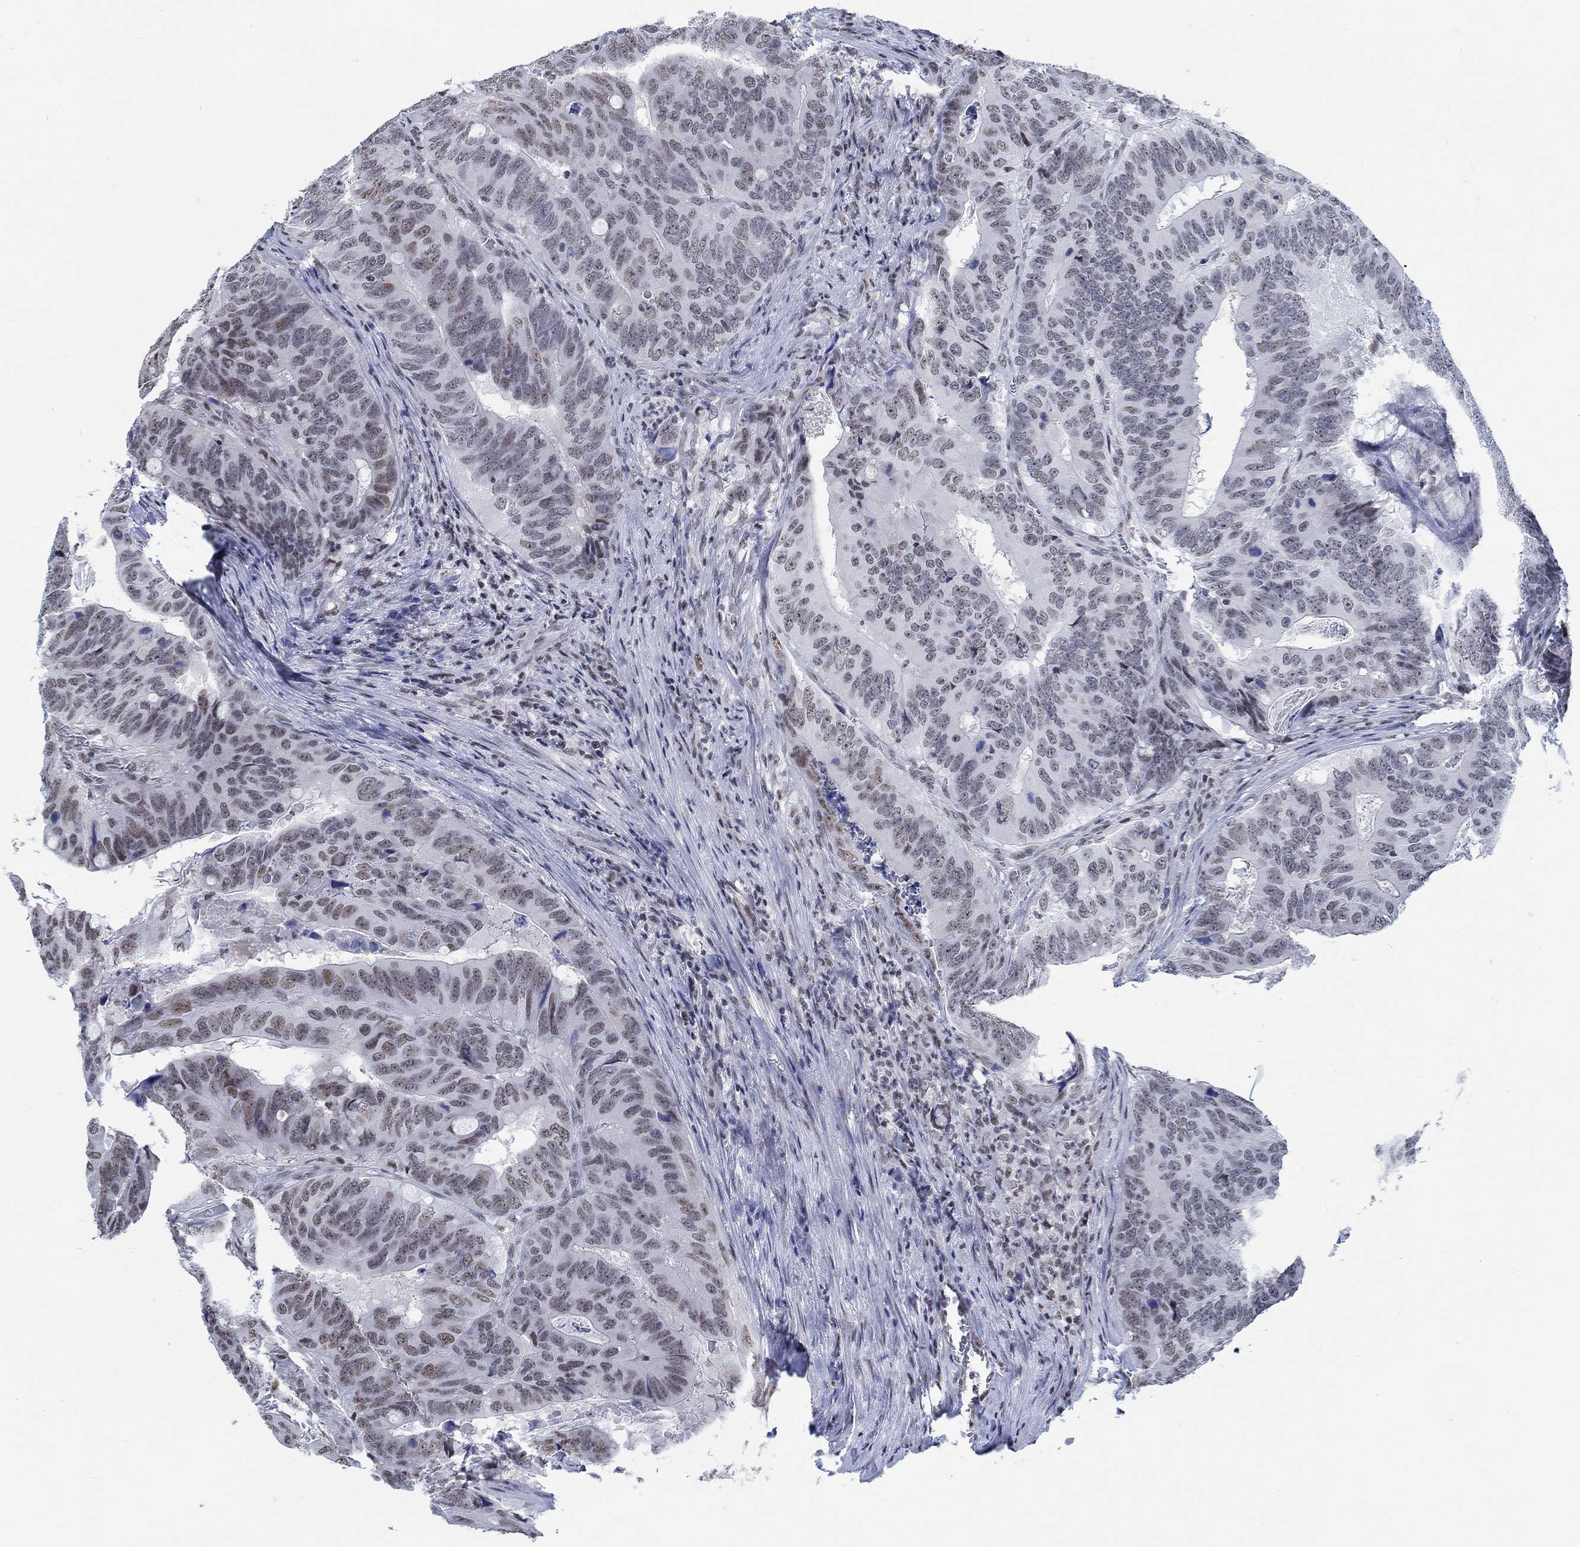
{"staining": {"intensity": "weak", "quantity": "<25%", "location": "nuclear"}, "tissue": "colorectal cancer", "cell_type": "Tumor cells", "image_type": "cancer", "snomed": [{"axis": "morphology", "description": "Adenocarcinoma, NOS"}, {"axis": "topography", "description": "Colon"}], "caption": "Image shows no protein positivity in tumor cells of colorectal adenocarcinoma tissue.", "gene": "KCNH8", "patient": {"sex": "male", "age": 79}}